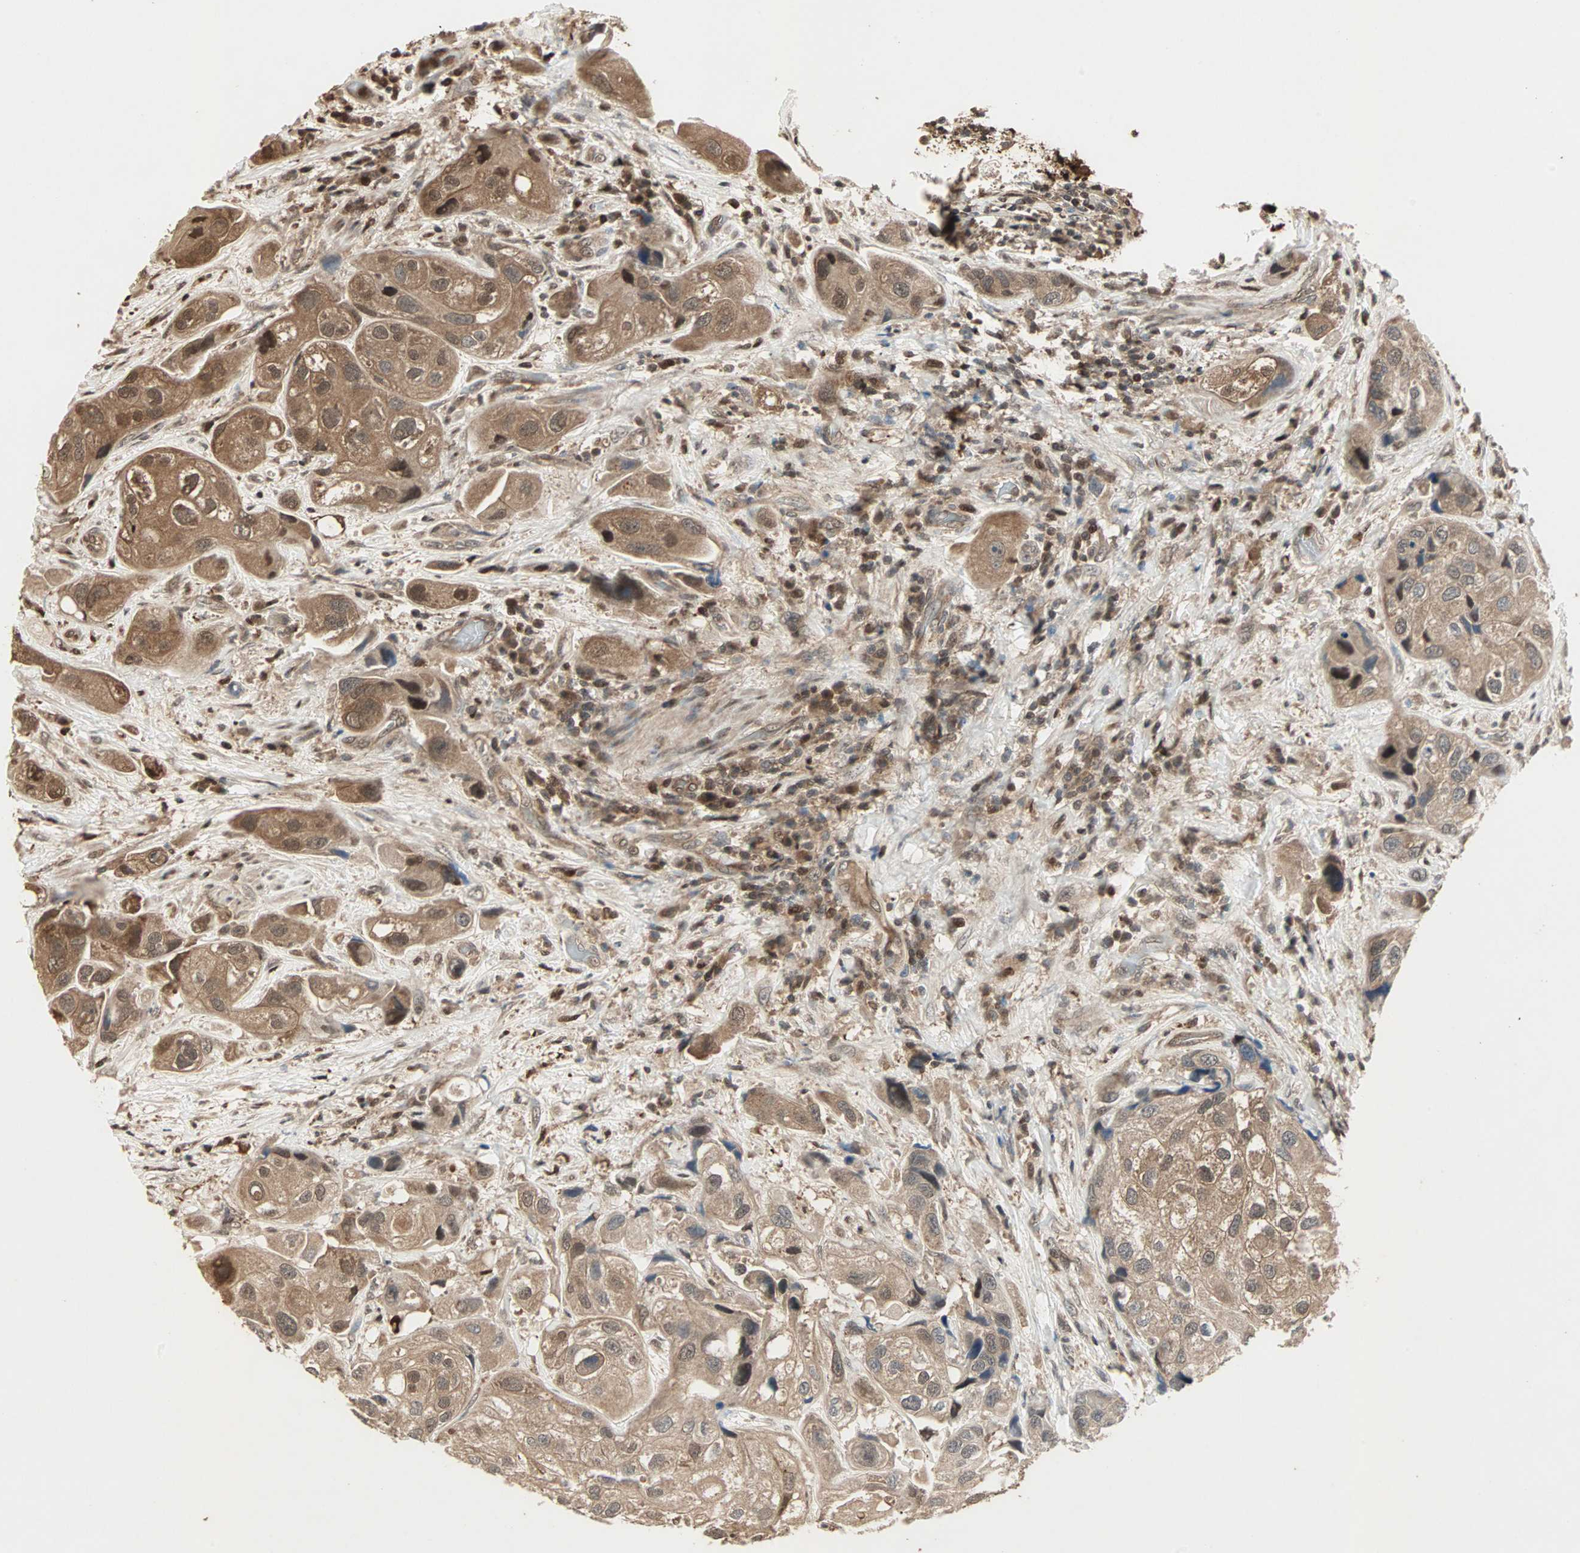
{"staining": {"intensity": "moderate", "quantity": ">75%", "location": "cytoplasmic/membranous,nuclear"}, "tissue": "urothelial cancer", "cell_type": "Tumor cells", "image_type": "cancer", "snomed": [{"axis": "morphology", "description": "Urothelial carcinoma, High grade"}, {"axis": "topography", "description": "Urinary bladder"}], "caption": "High-magnification brightfield microscopy of urothelial cancer stained with DAB (3,3'-diaminobenzidine) (brown) and counterstained with hematoxylin (blue). tumor cells exhibit moderate cytoplasmic/membranous and nuclear staining is appreciated in approximately>75% of cells.", "gene": "DRG2", "patient": {"sex": "female", "age": 64}}